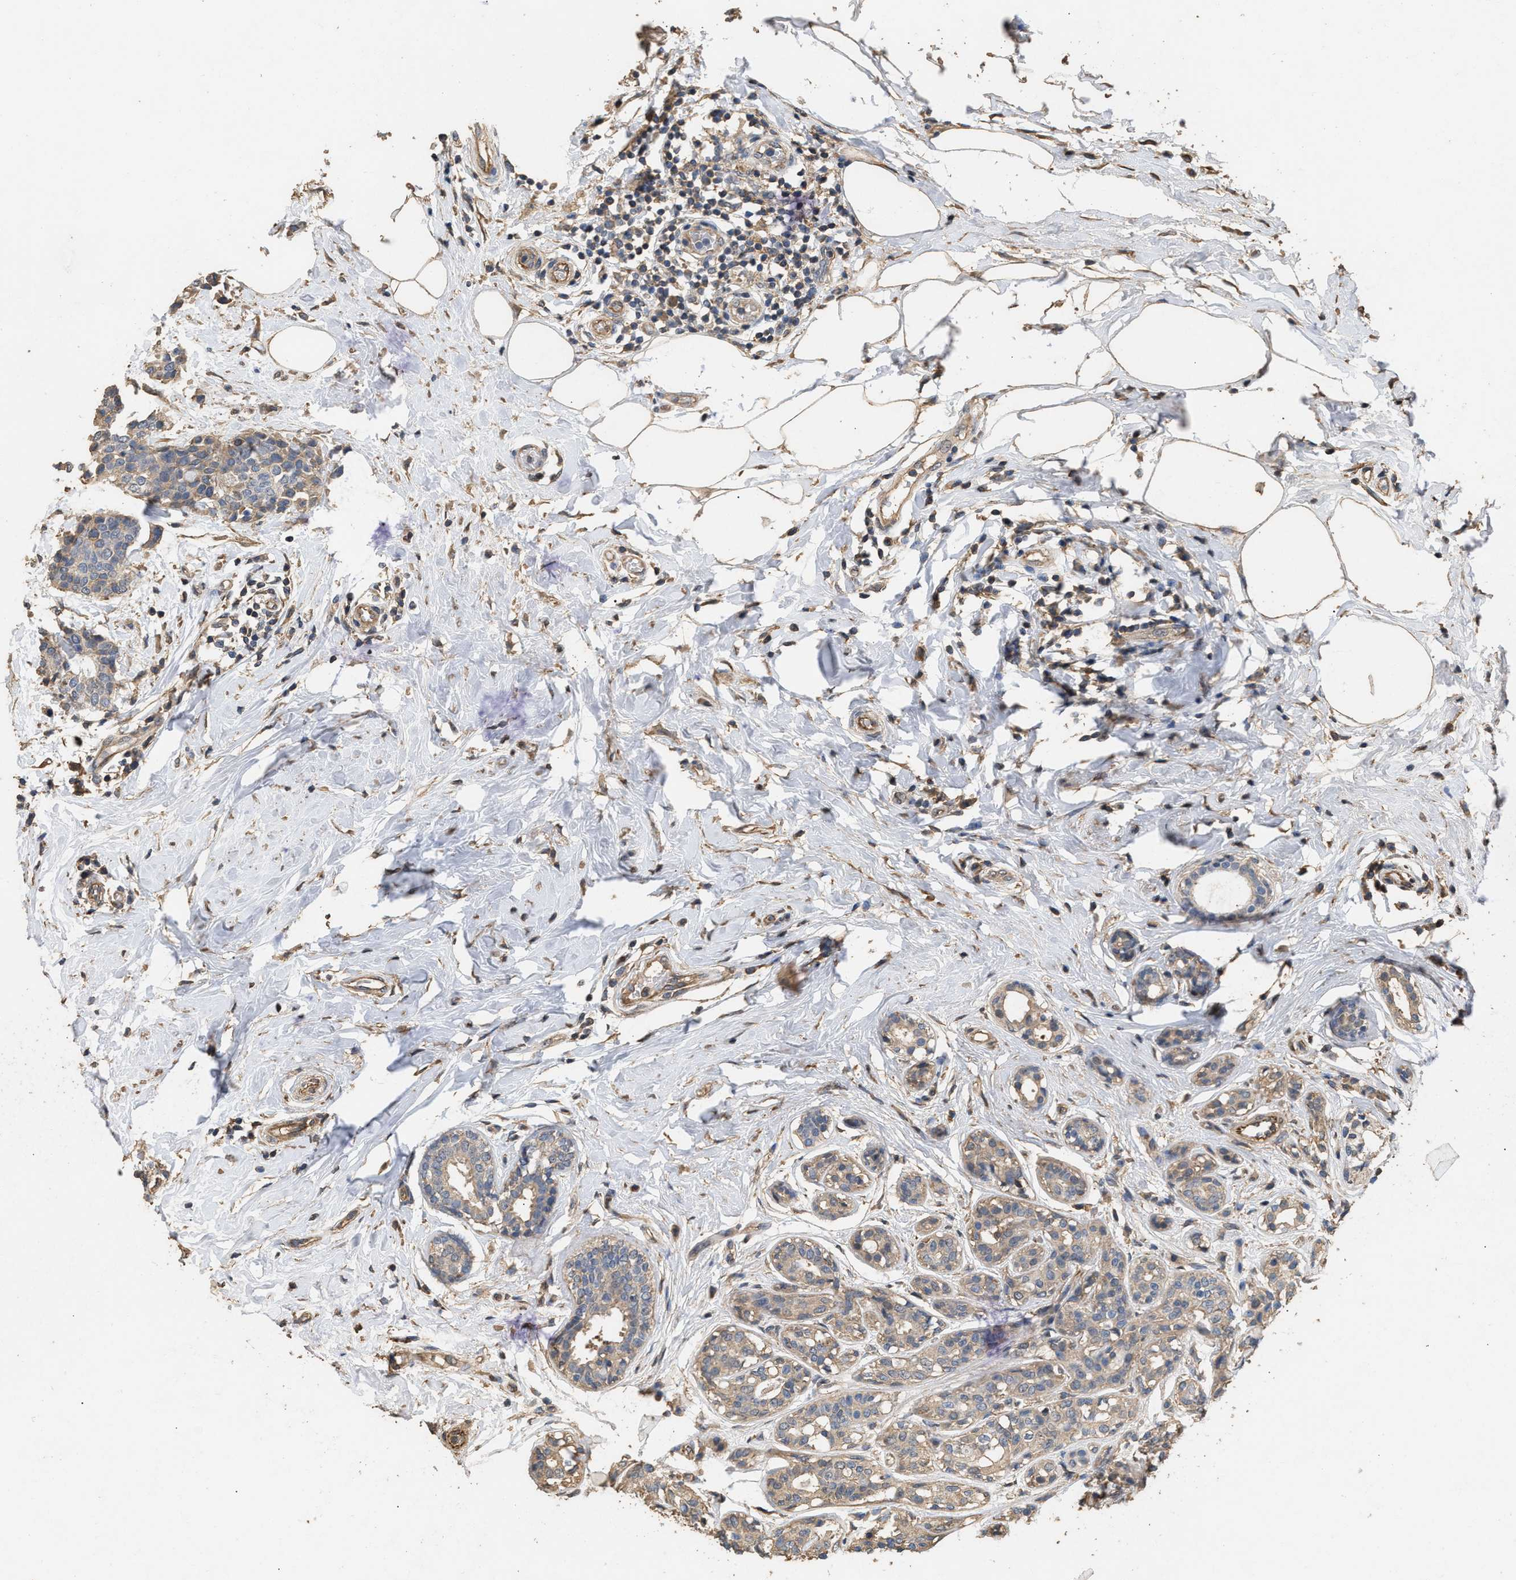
{"staining": {"intensity": "moderate", "quantity": ">75%", "location": "cytoplasmic/membranous"}, "tissue": "breast cancer", "cell_type": "Tumor cells", "image_type": "cancer", "snomed": [{"axis": "morphology", "description": "Duct carcinoma"}, {"axis": "topography", "description": "Breast"}], "caption": "Immunohistochemical staining of infiltrating ductal carcinoma (breast) shows medium levels of moderate cytoplasmic/membranous staining in about >75% of tumor cells.", "gene": "HTRA3", "patient": {"sex": "female", "age": 55}}